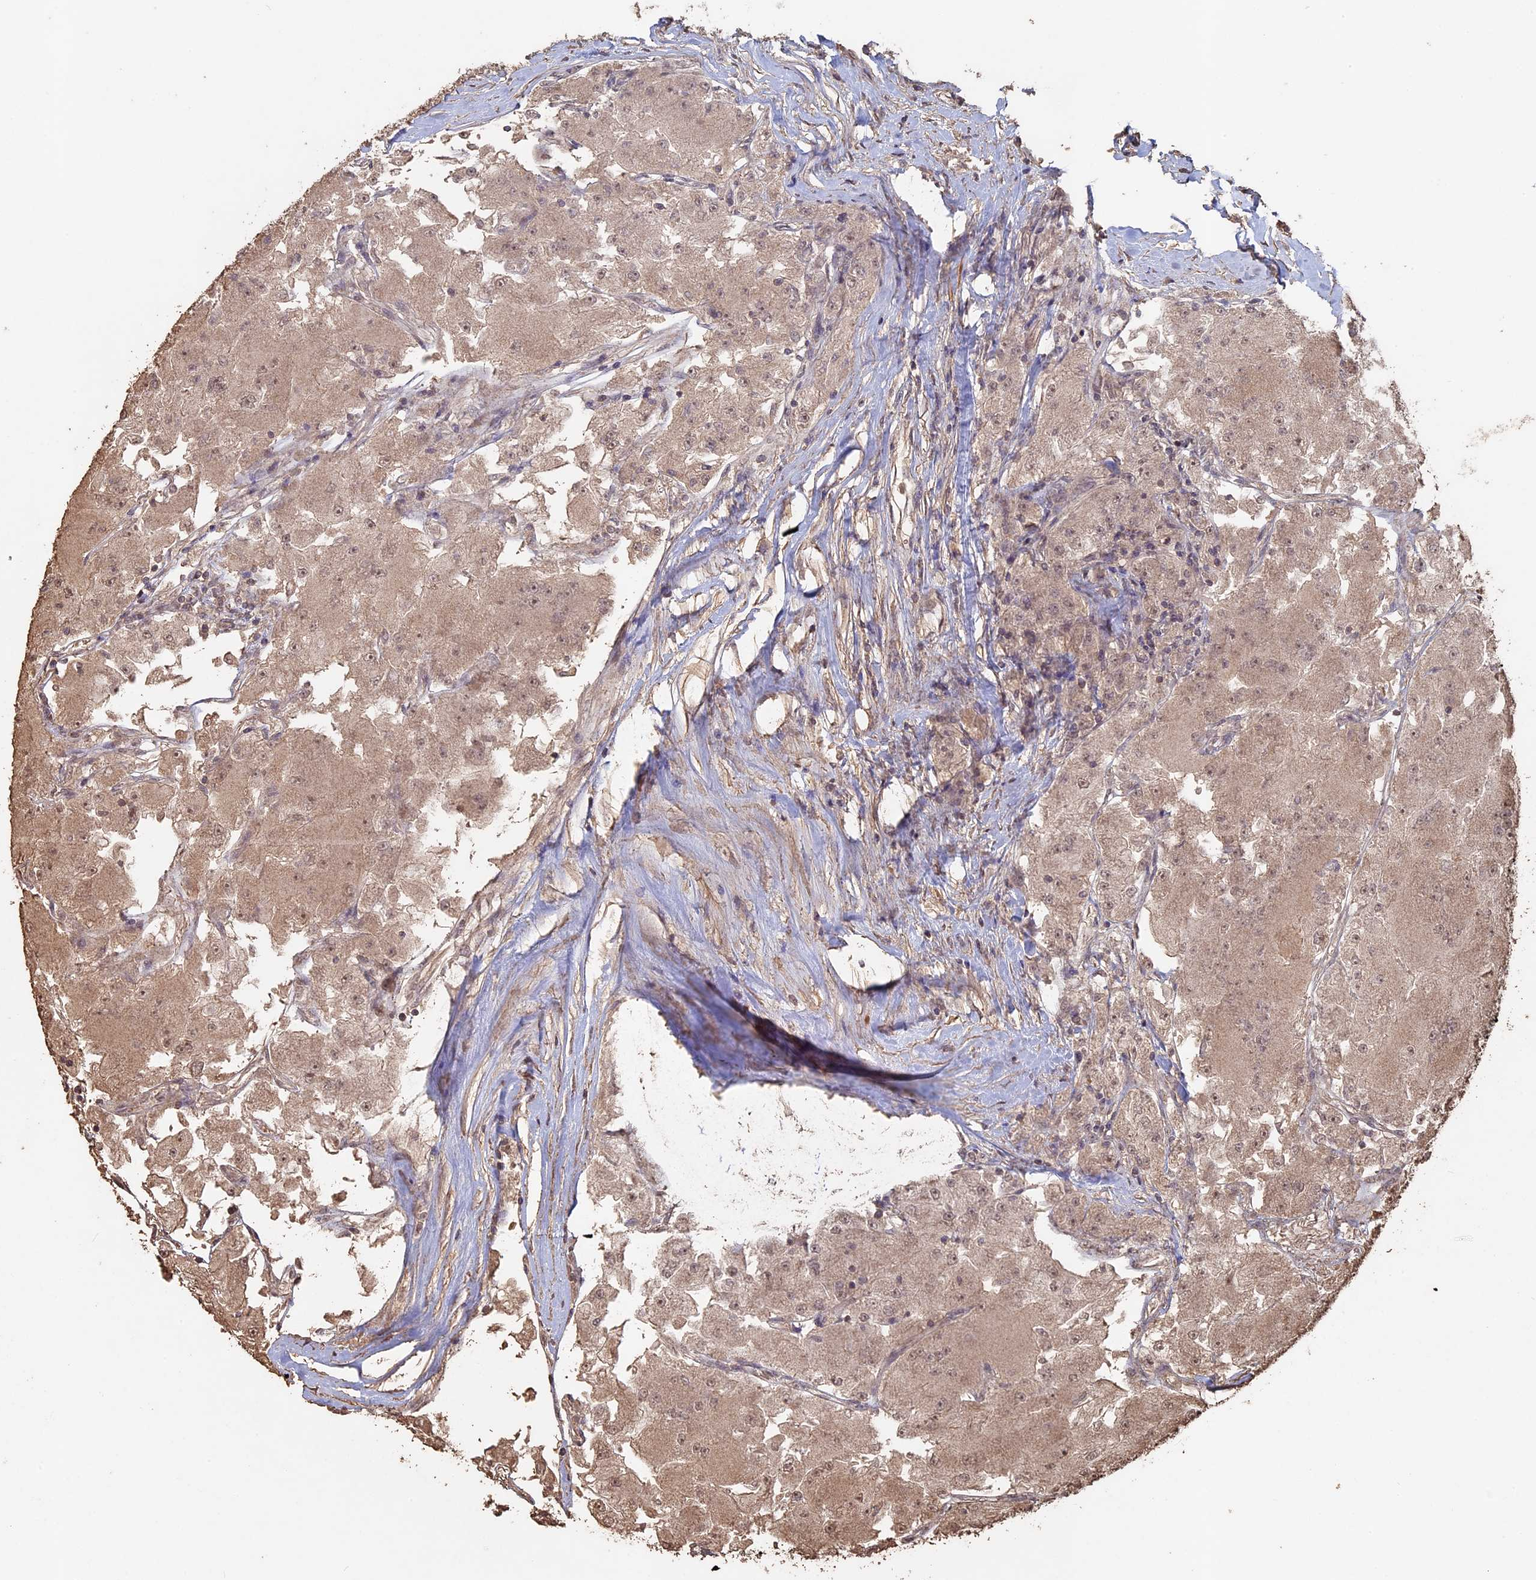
{"staining": {"intensity": "moderate", "quantity": ">75%", "location": "cytoplasmic/membranous,nuclear"}, "tissue": "renal cancer", "cell_type": "Tumor cells", "image_type": "cancer", "snomed": [{"axis": "morphology", "description": "Adenocarcinoma, NOS"}, {"axis": "topography", "description": "Kidney"}], "caption": "Renal cancer tissue displays moderate cytoplasmic/membranous and nuclear staining in approximately >75% of tumor cells, visualized by immunohistochemistry.", "gene": "HUNK", "patient": {"sex": "female", "age": 72}}